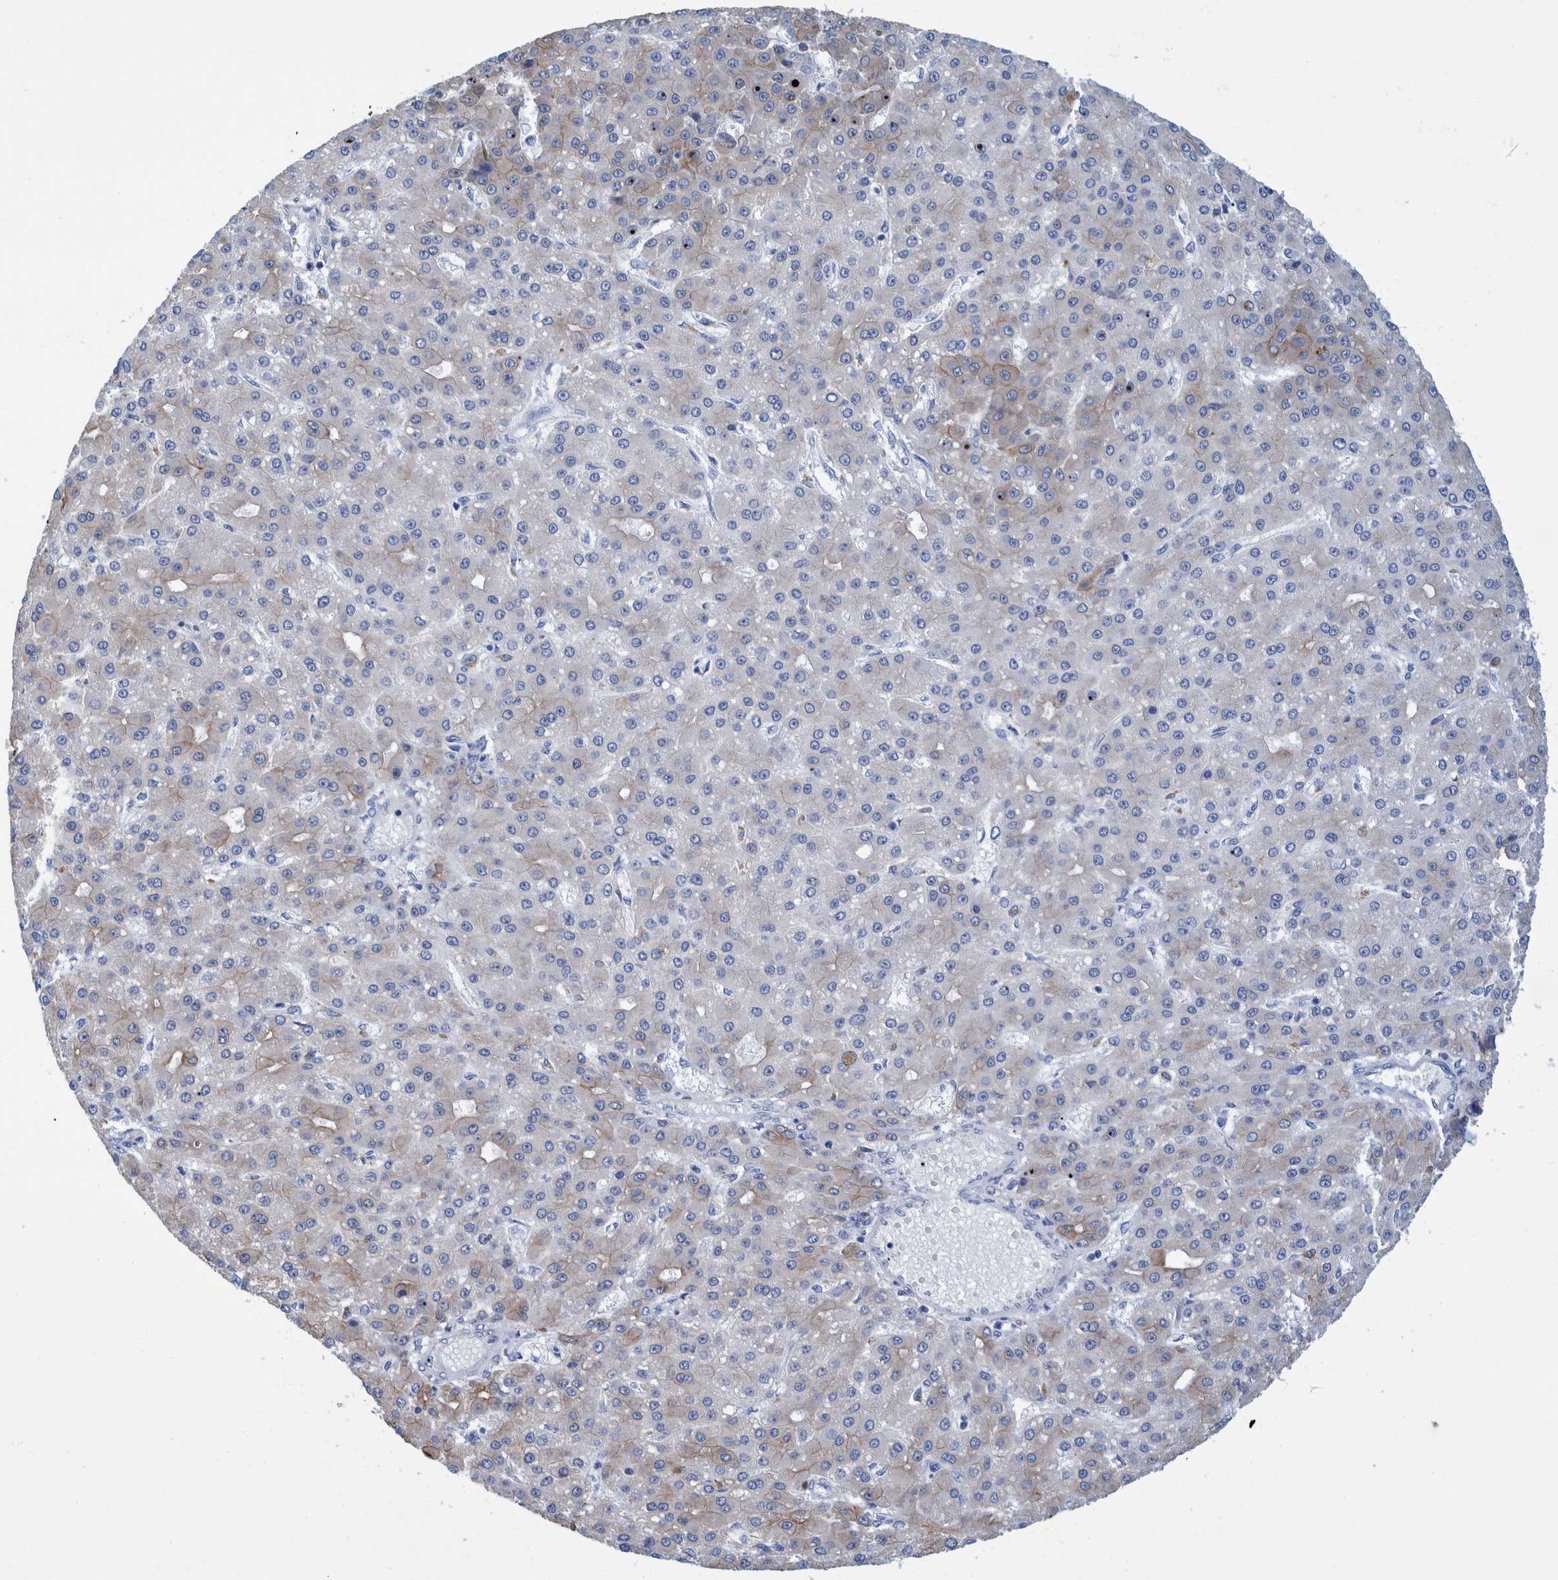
{"staining": {"intensity": "weak", "quantity": "25%-75%", "location": "cytoplasmic/membranous"}, "tissue": "liver cancer", "cell_type": "Tumor cells", "image_type": "cancer", "snomed": [{"axis": "morphology", "description": "Carcinoma, Hepatocellular, NOS"}, {"axis": "topography", "description": "Liver"}], "caption": "Immunohistochemical staining of human hepatocellular carcinoma (liver) exhibits low levels of weak cytoplasmic/membranous protein positivity in about 25%-75% of tumor cells.", "gene": "MKS1", "patient": {"sex": "male", "age": 67}}